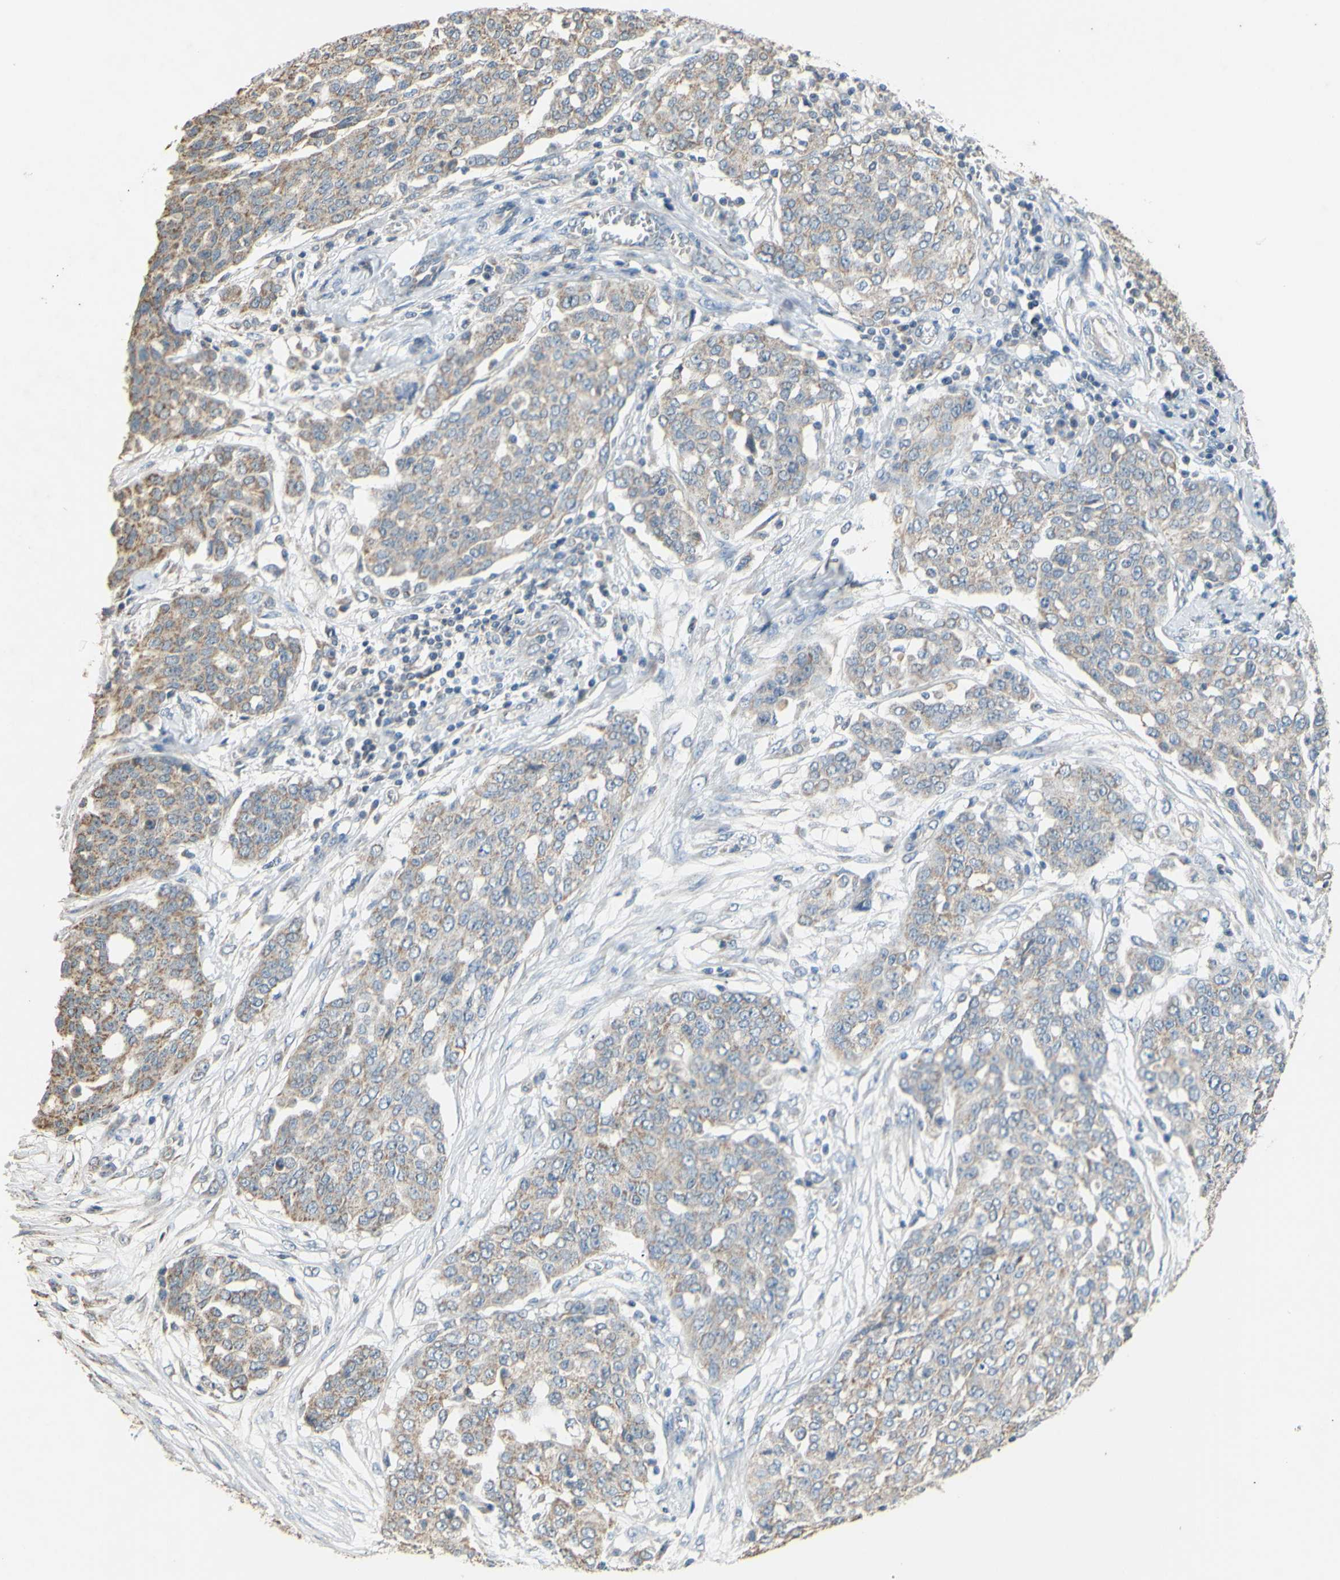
{"staining": {"intensity": "moderate", "quantity": "25%-75%", "location": "cytoplasmic/membranous"}, "tissue": "ovarian cancer", "cell_type": "Tumor cells", "image_type": "cancer", "snomed": [{"axis": "morphology", "description": "Cystadenocarcinoma, serous, NOS"}, {"axis": "topography", "description": "Soft tissue"}, {"axis": "topography", "description": "Ovary"}], "caption": "This is a photomicrograph of immunohistochemistry (IHC) staining of ovarian serous cystadenocarcinoma, which shows moderate staining in the cytoplasmic/membranous of tumor cells.", "gene": "PTGIS", "patient": {"sex": "female", "age": 57}}